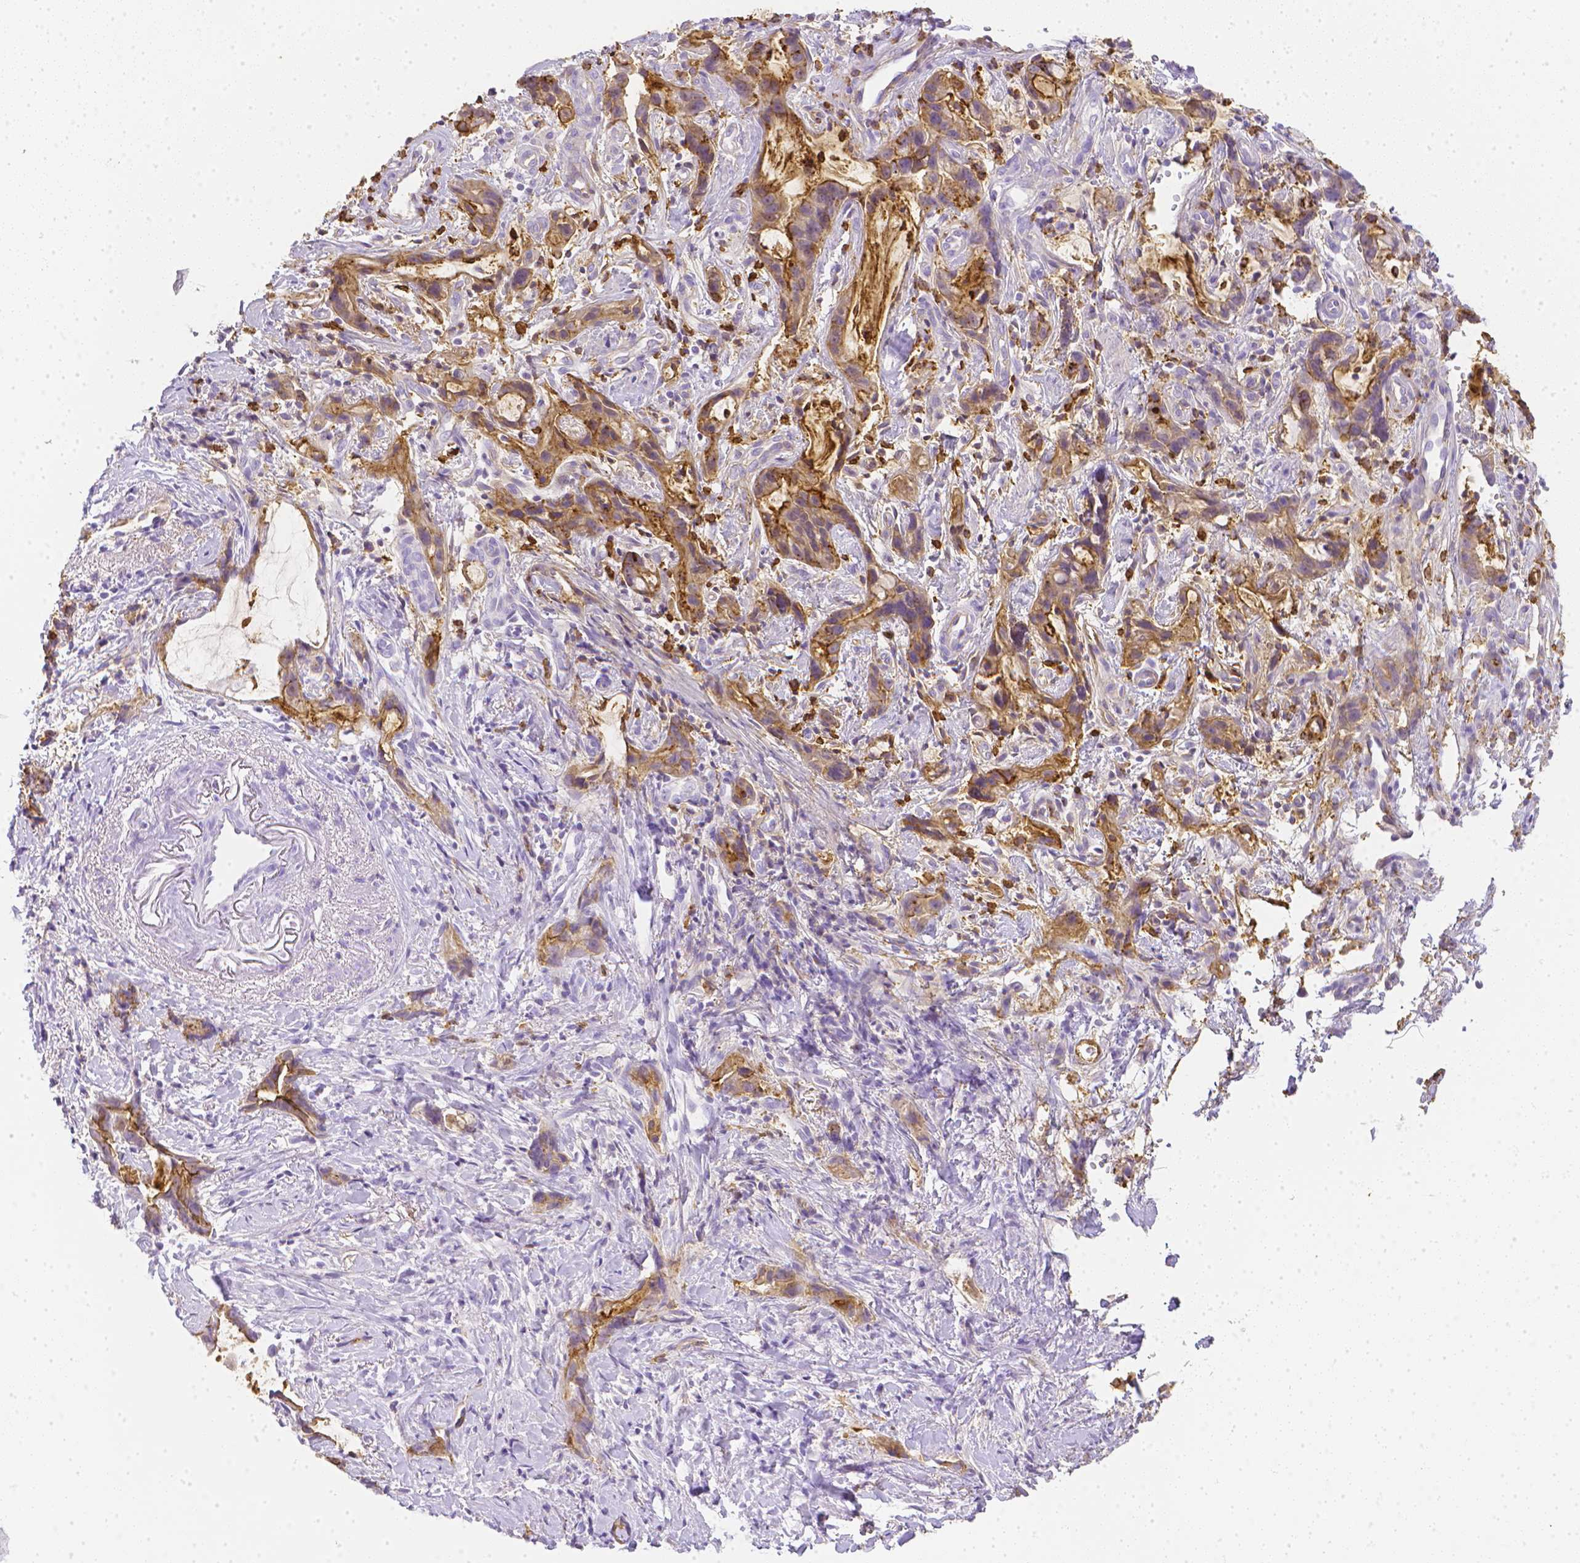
{"staining": {"intensity": "moderate", "quantity": ">75%", "location": "cytoplasmic/membranous"}, "tissue": "stomach cancer", "cell_type": "Tumor cells", "image_type": "cancer", "snomed": [{"axis": "morphology", "description": "Adenocarcinoma, NOS"}, {"axis": "topography", "description": "Stomach"}], "caption": "There is medium levels of moderate cytoplasmic/membranous positivity in tumor cells of stomach cancer, as demonstrated by immunohistochemical staining (brown color).", "gene": "LGALS4", "patient": {"sex": "male", "age": 55}}